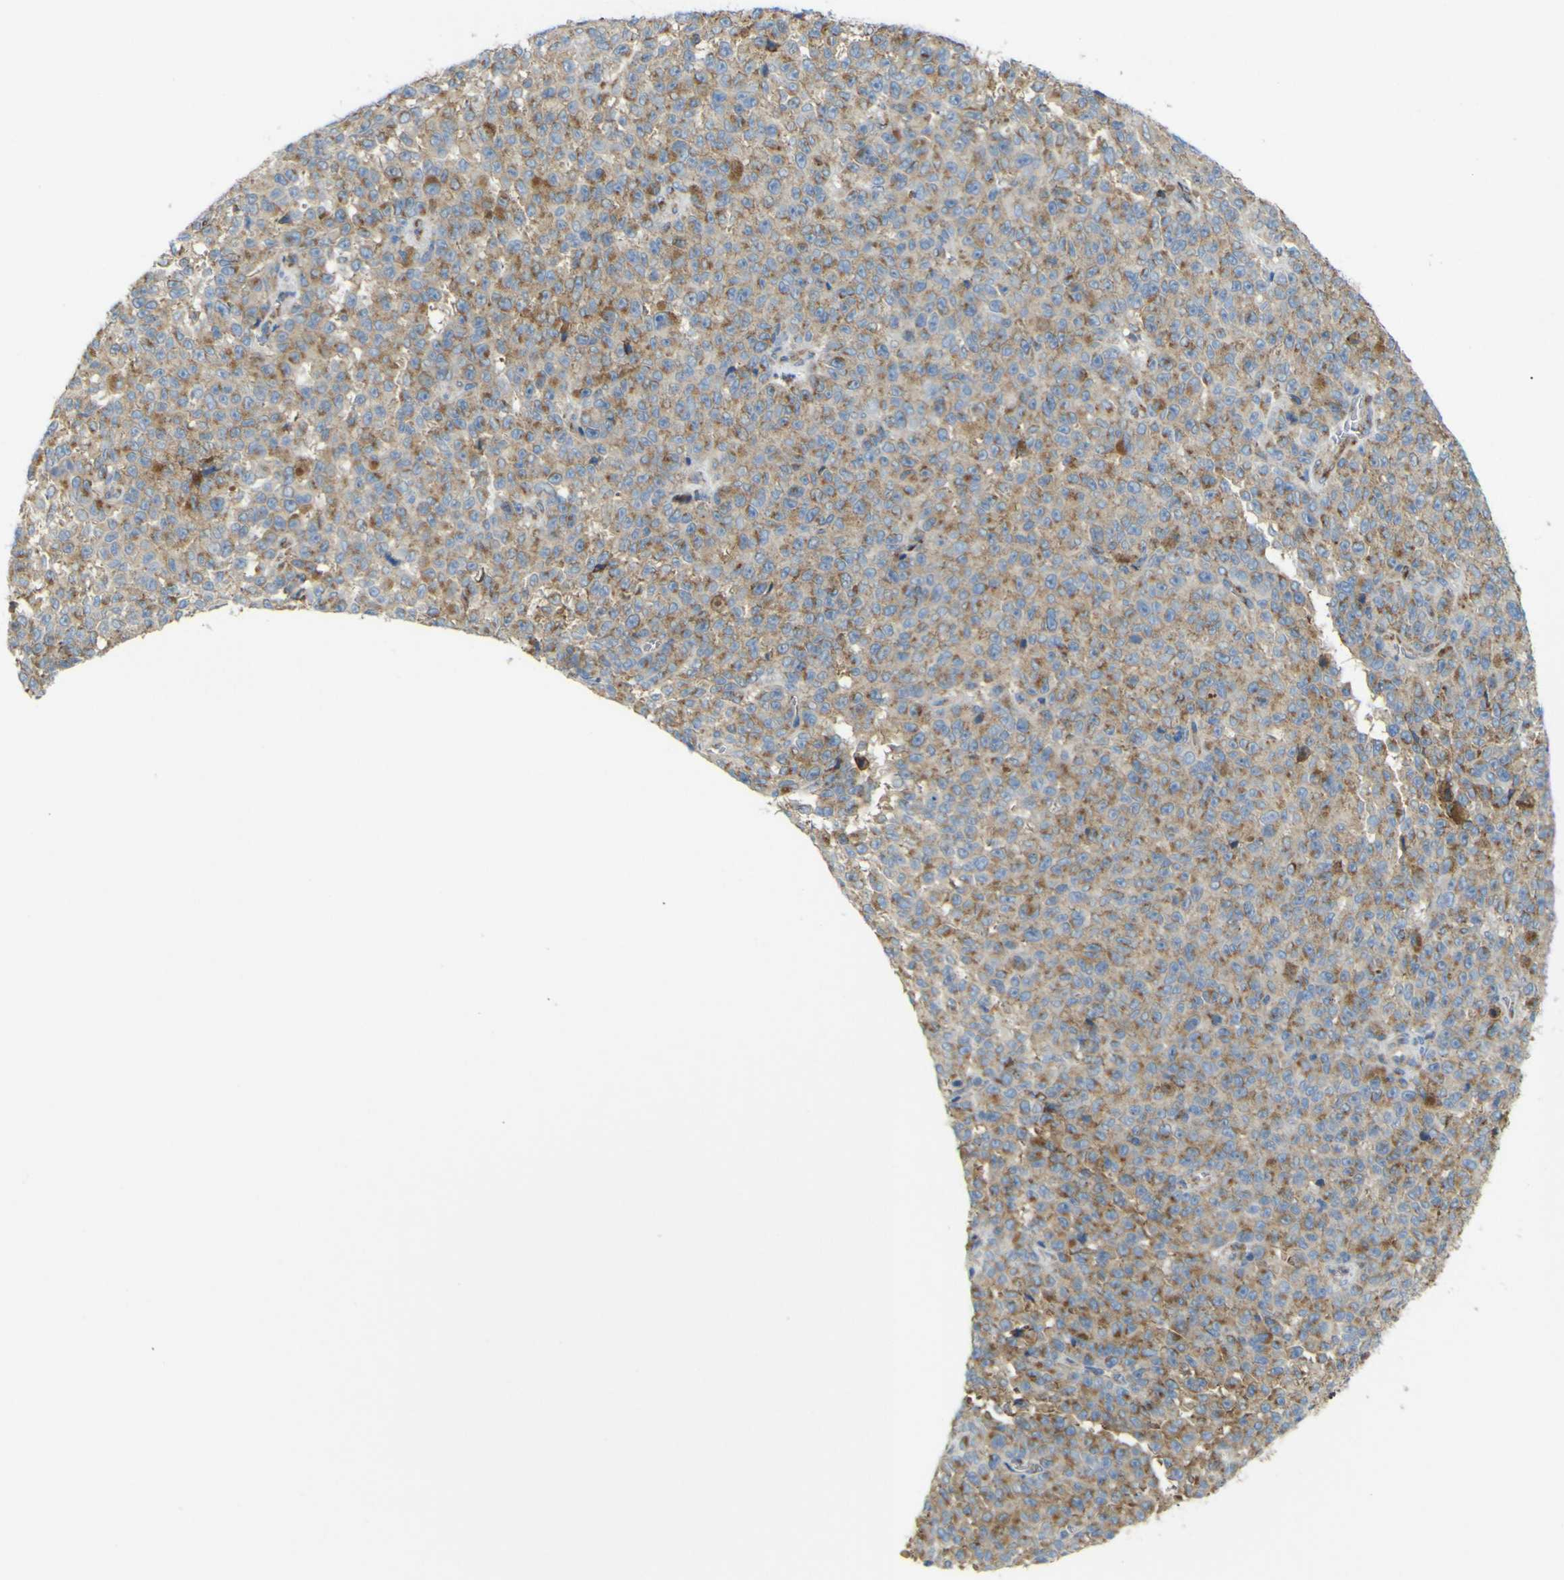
{"staining": {"intensity": "moderate", "quantity": ">75%", "location": "cytoplasmic/membranous"}, "tissue": "melanoma", "cell_type": "Tumor cells", "image_type": "cancer", "snomed": [{"axis": "morphology", "description": "Malignant melanoma, NOS"}, {"axis": "topography", "description": "Skin"}], "caption": "A brown stain labels moderate cytoplasmic/membranous staining of a protein in malignant melanoma tumor cells.", "gene": "IGF2R", "patient": {"sex": "female", "age": 82}}